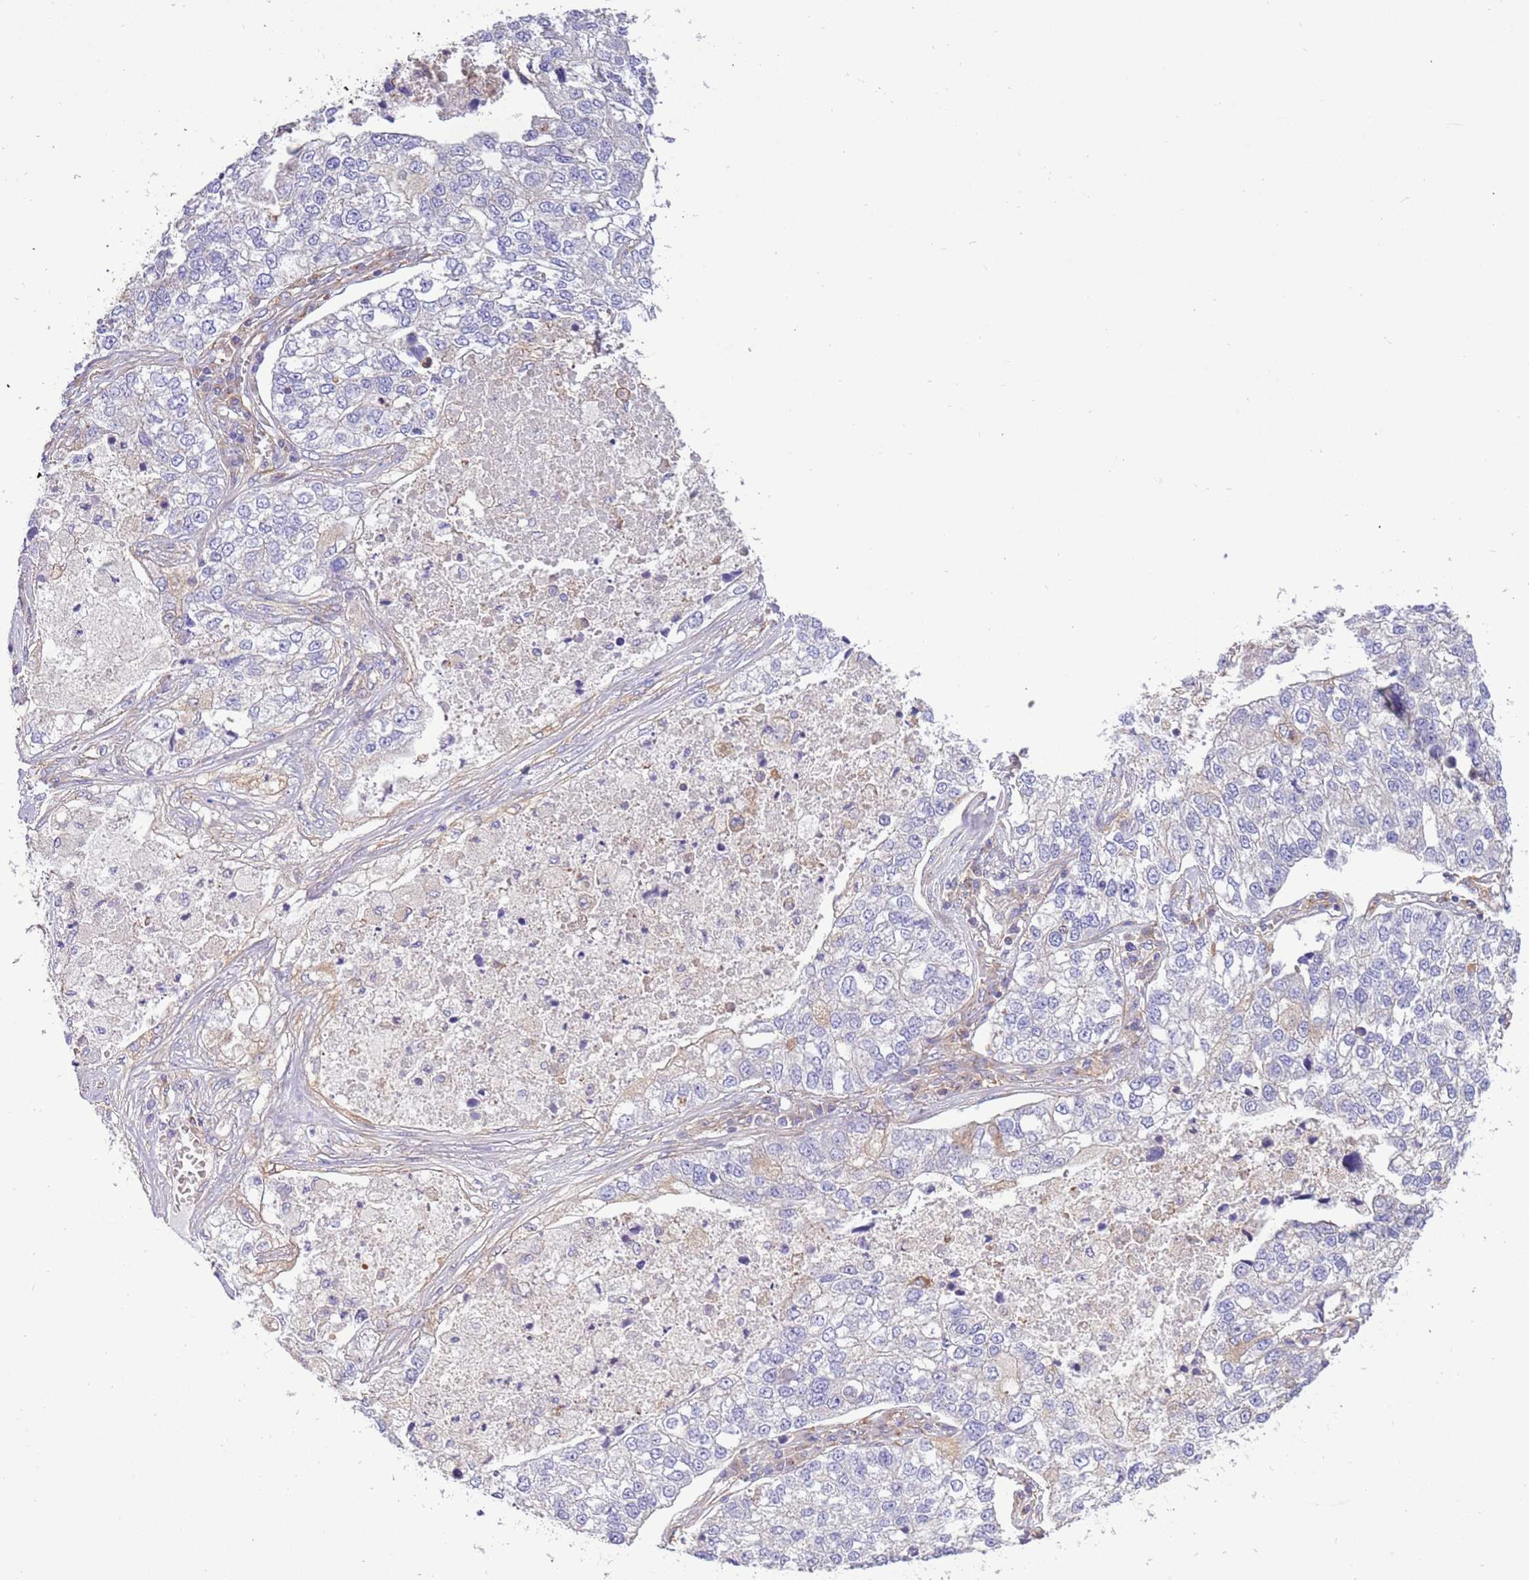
{"staining": {"intensity": "negative", "quantity": "none", "location": "none"}, "tissue": "lung cancer", "cell_type": "Tumor cells", "image_type": "cancer", "snomed": [{"axis": "morphology", "description": "Adenocarcinoma, NOS"}, {"axis": "topography", "description": "Lung"}], "caption": "Immunohistochemistry (IHC) of human lung adenocarcinoma shows no expression in tumor cells. Nuclei are stained in blue.", "gene": "NAALADL1", "patient": {"sex": "male", "age": 49}}